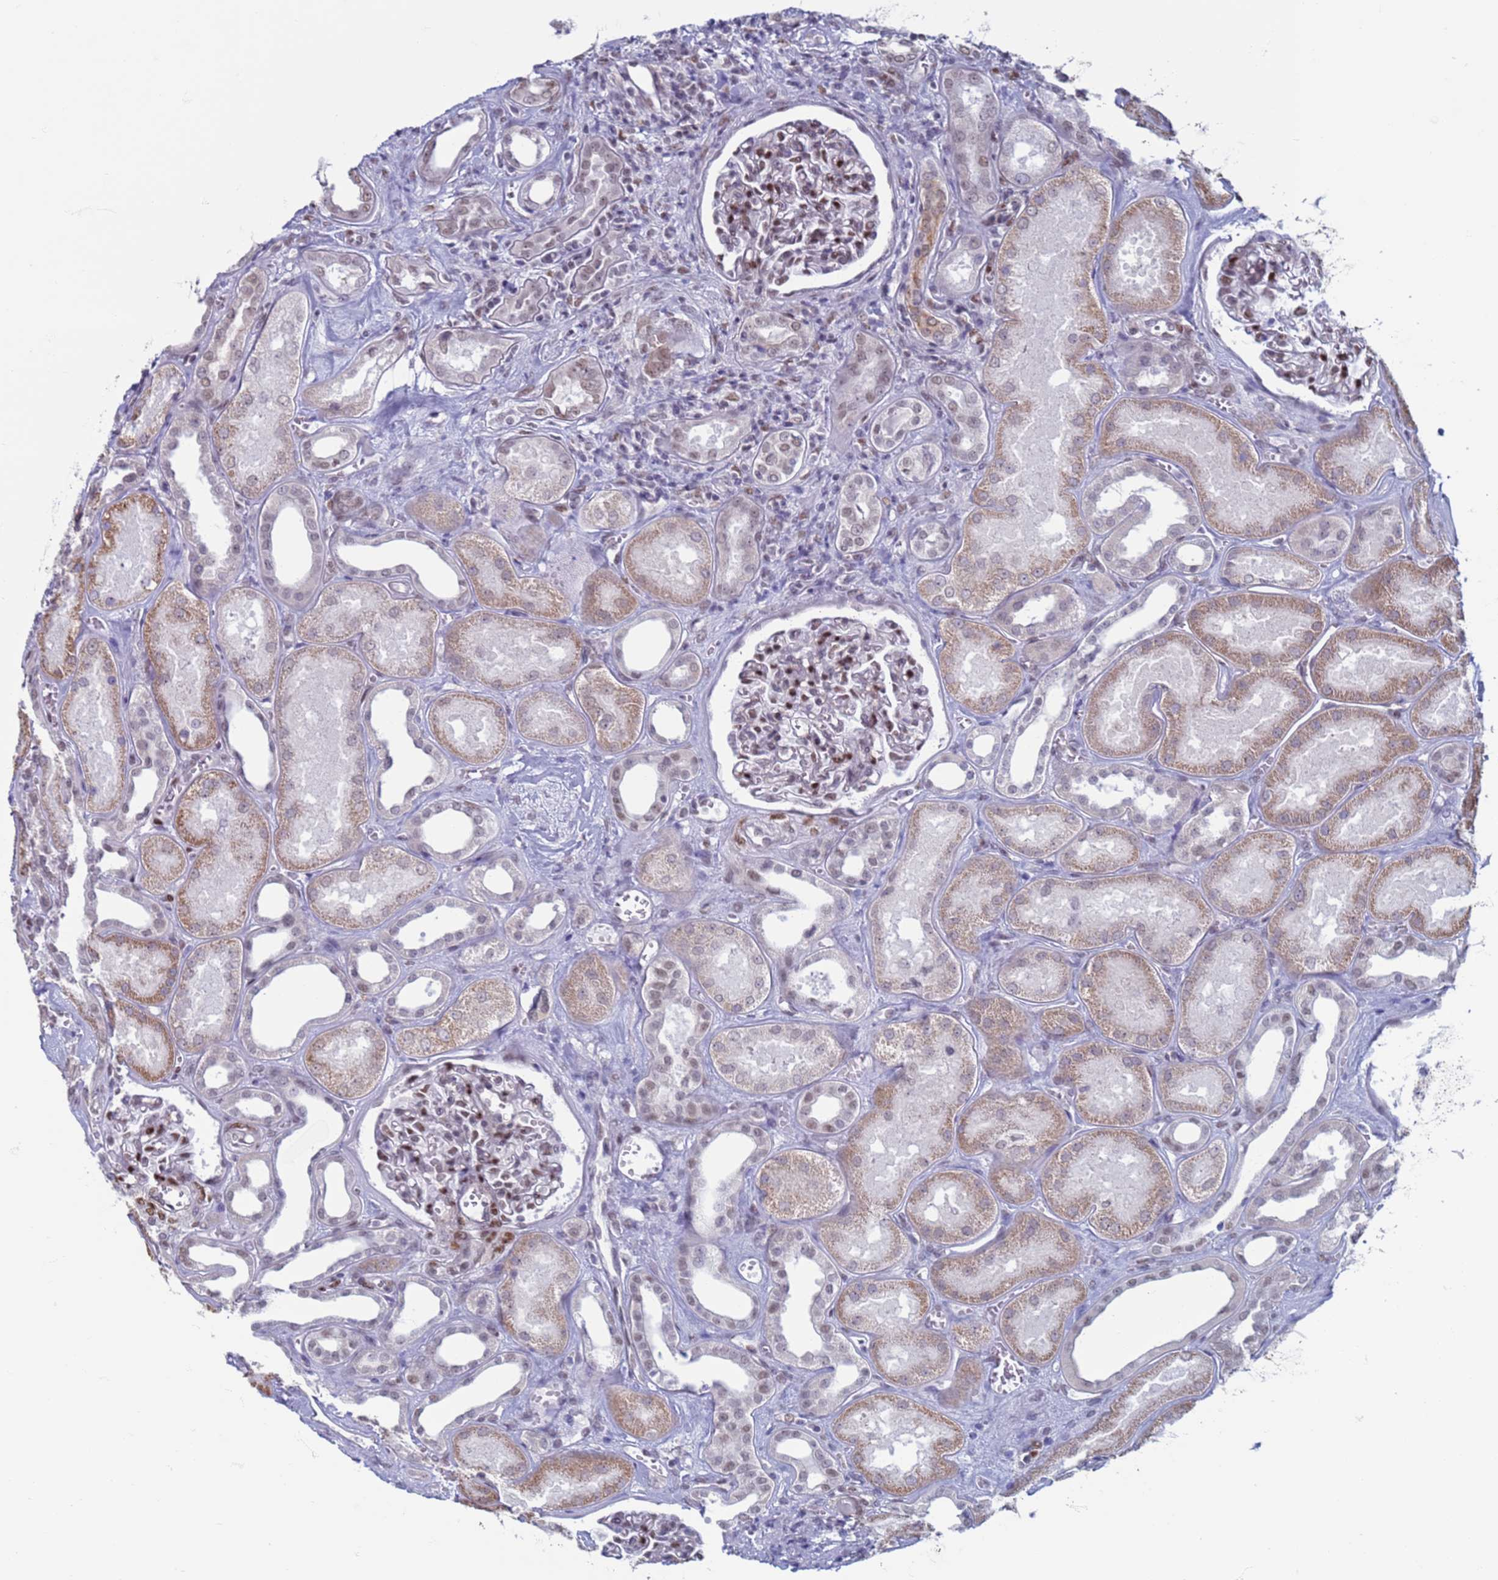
{"staining": {"intensity": "moderate", "quantity": "25%-75%", "location": "nuclear"}, "tissue": "kidney", "cell_type": "Cells in glomeruli", "image_type": "normal", "snomed": [{"axis": "morphology", "description": "Normal tissue, NOS"}, {"axis": "morphology", "description": "Adenocarcinoma, NOS"}, {"axis": "topography", "description": "Kidney"}], "caption": "Immunohistochemical staining of unremarkable human kidney shows 25%-75% levels of moderate nuclear protein staining in about 25%-75% of cells in glomeruli.", "gene": "SAE1", "patient": {"sex": "female", "age": 68}}